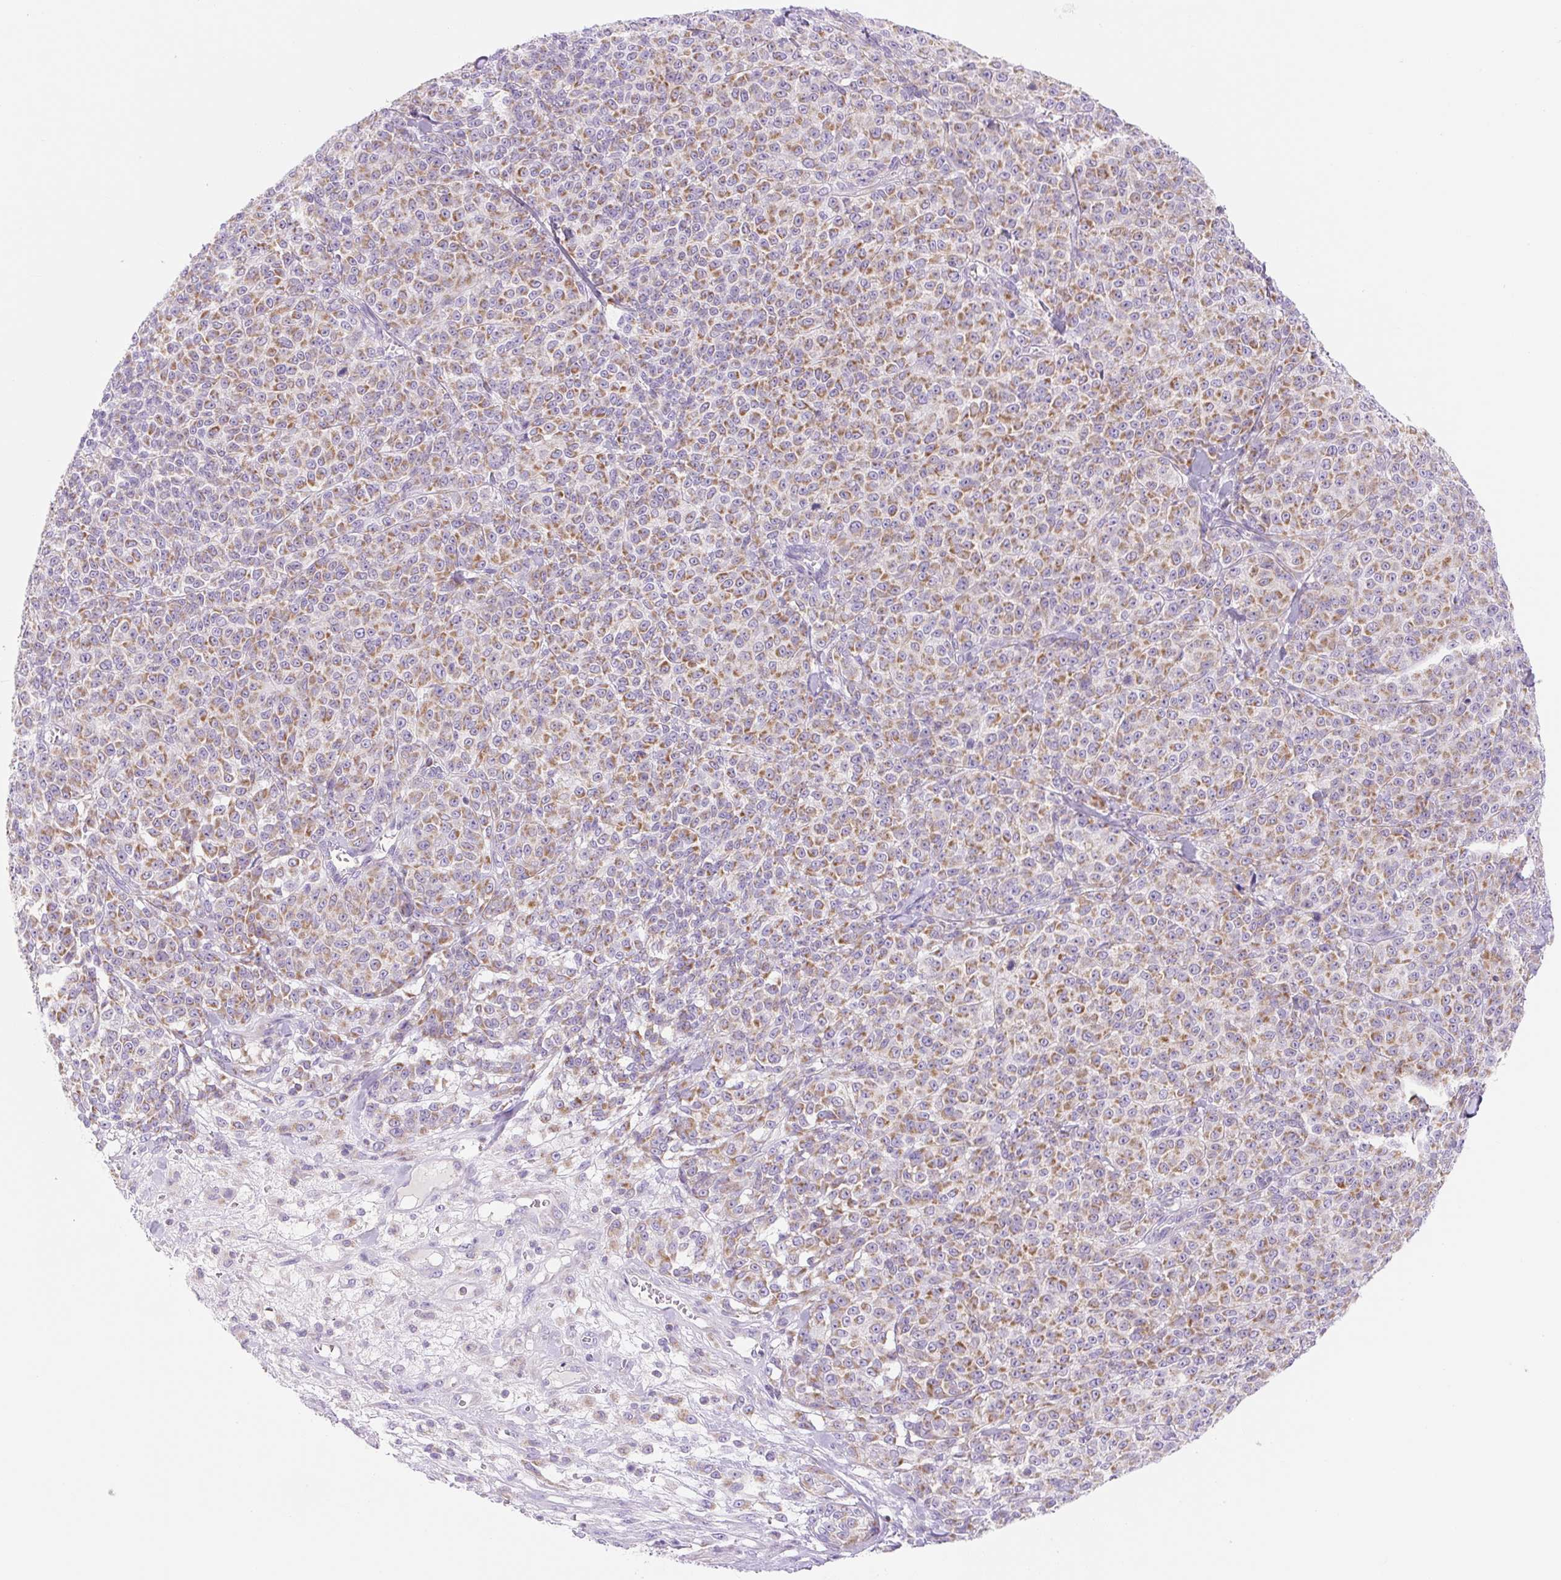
{"staining": {"intensity": "moderate", "quantity": ">75%", "location": "cytoplasmic/membranous"}, "tissue": "melanoma", "cell_type": "Tumor cells", "image_type": "cancer", "snomed": [{"axis": "morphology", "description": "Normal tissue, NOS"}, {"axis": "morphology", "description": "Malignant melanoma, NOS"}, {"axis": "topography", "description": "Skin"}], "caption": "IHC micrograph of neoplastic tissue: melanoma stained using immunohistochemistry (IHC) displays medium levels of moderate protein expression localized specifically in the cytoplasmic/membranous of tumor cells, appearing as a cytoplasmic/membranous brown color.", "gene": "FOCAD", "patient": {"sex": "female", "age": 34}}